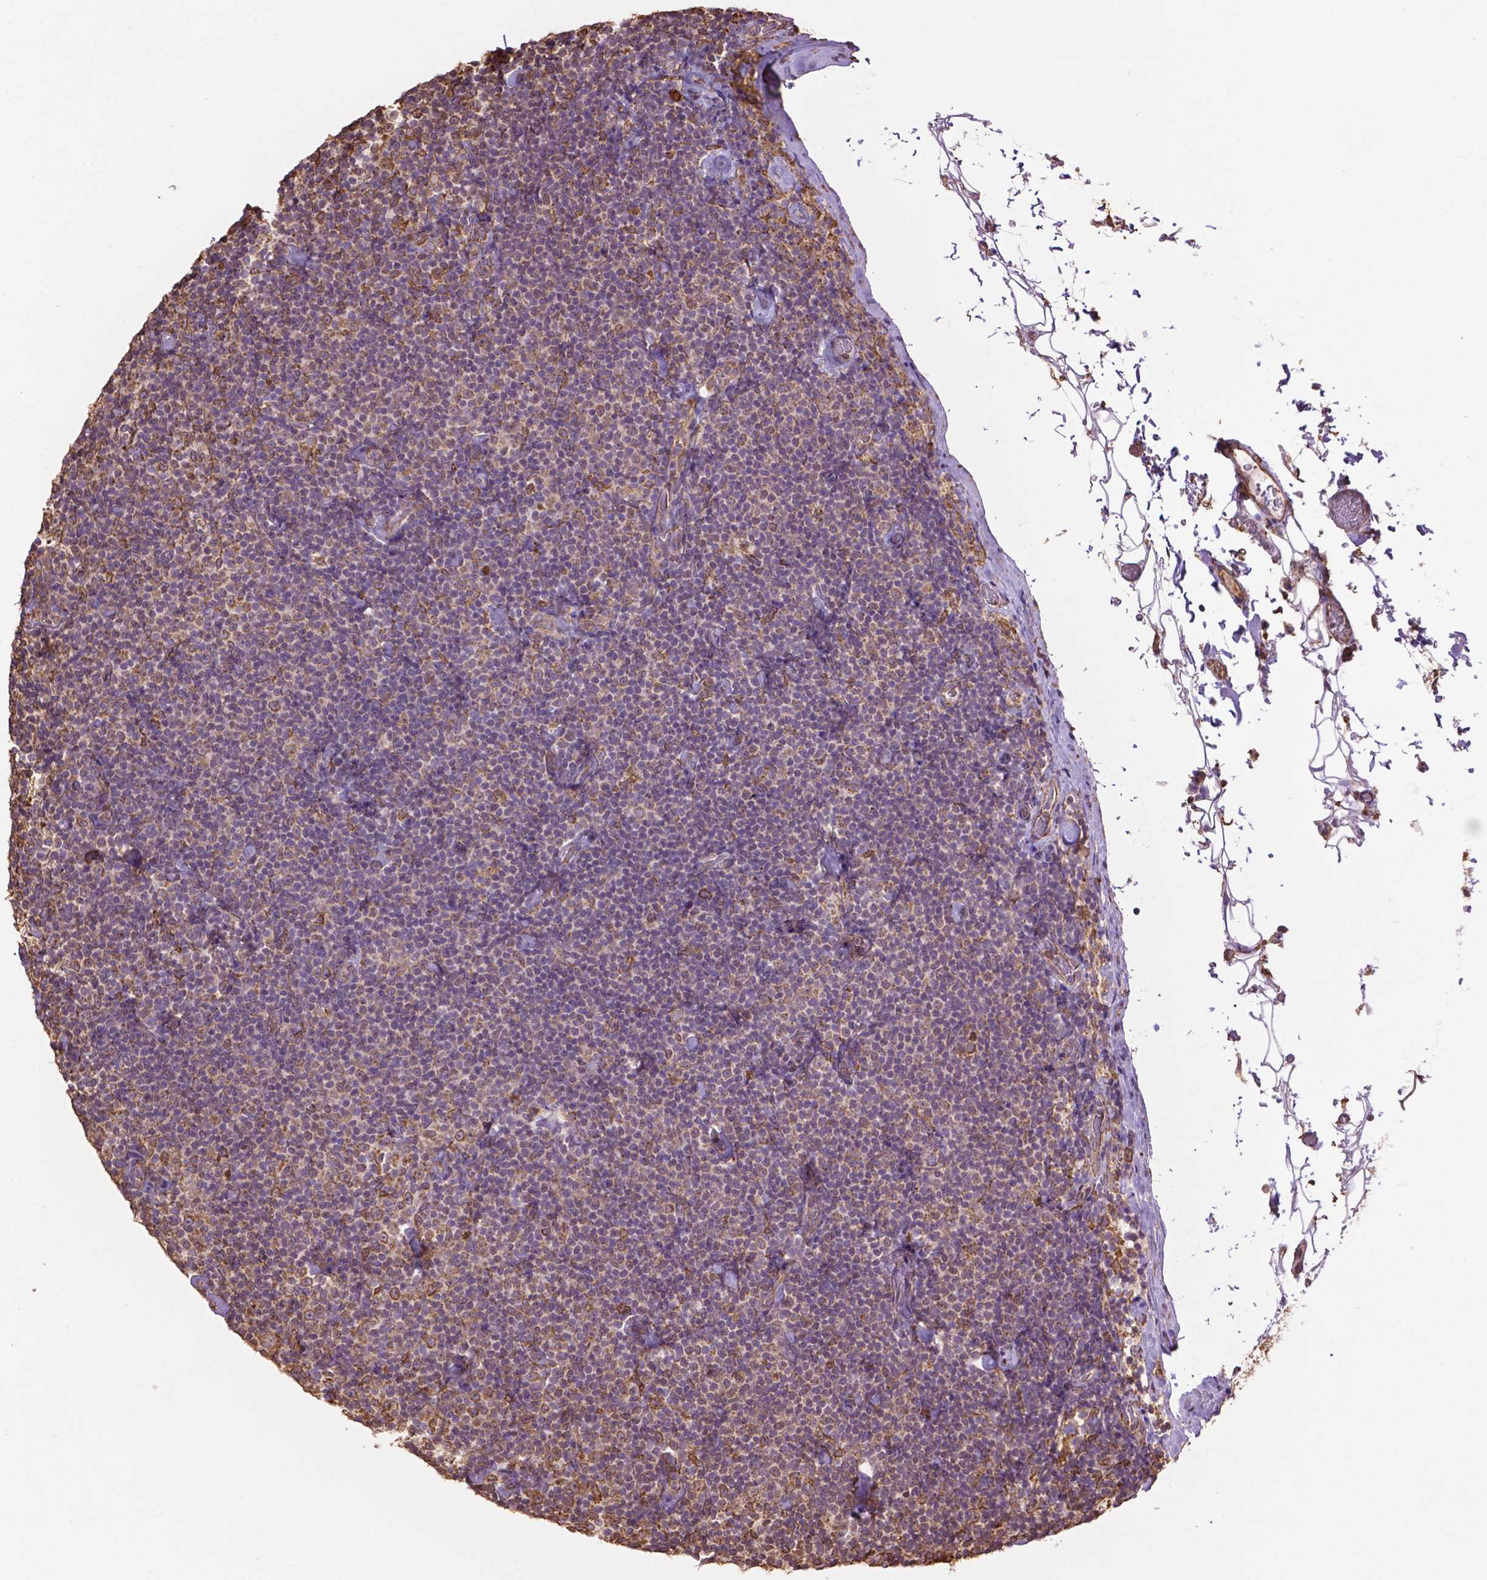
{"staining": {"intensity": "weak", "quantity": "<25%", "location": "cytoplasmic/membranous"}, "tissue": "lymphoma", "cell_type": "Tumor cells", "image_type": "cancer", "snomed": [{"axis": "morphology", "description": "Malignant lymphoma, non-Hodgkin's type, Low grade"}, {"axis": "topography", "description": "Lymph node"}], "caption": "Tumor cells show no significant positivity in lymphoma.", "gene": "PPP2R5E", "patient": {"sex": "male", "age": 81}}